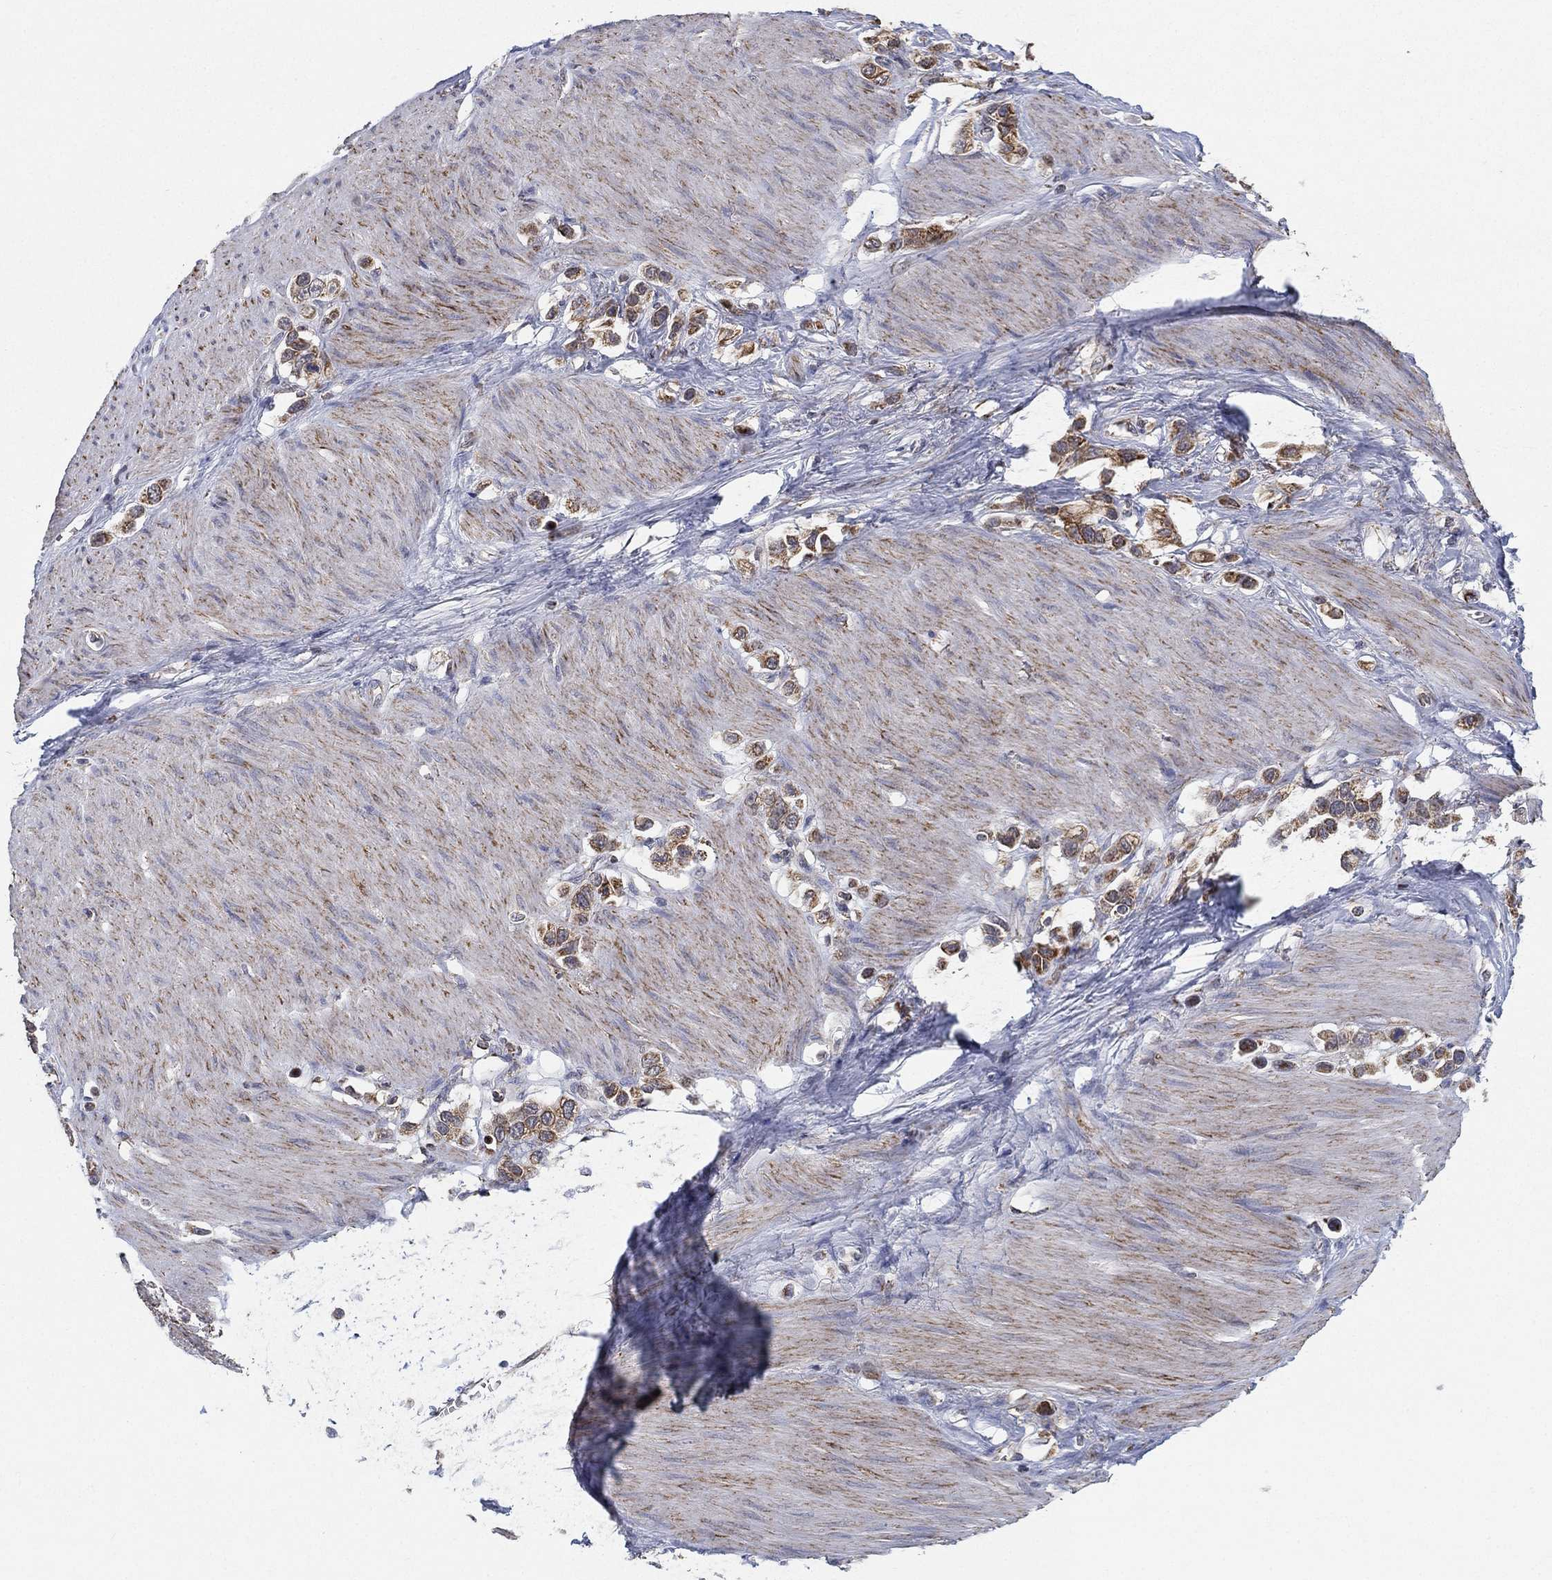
{"staining": {"intensity": "moderate", "quantity": ">75%", "location": "cytoplasmic/membranous"}, "tissue": "stomach cancer", "cell_type": "Tumor cells", "image_type": "cancer", "snomed": [{"axis": "morphology", "description": "Normal tissue, NOS"}, {"axis": "morphology", "description": "Adenocarcinoma, NOS"}, {"axis": "morphology", "description": "Adenocarcinoma, High grade"}, {"axis": "topography", "description": "Stomach, upper"}, {"axis": "topography", "description": "Stomach"}], "caption": "The image demonstrates a brown stain indicating the presence of a protein in the cytoplasmic/membranous of tumor cells in stomach cancer.", "gene": "PSMG4", "patient": {"sex": "female", "age": 65}}